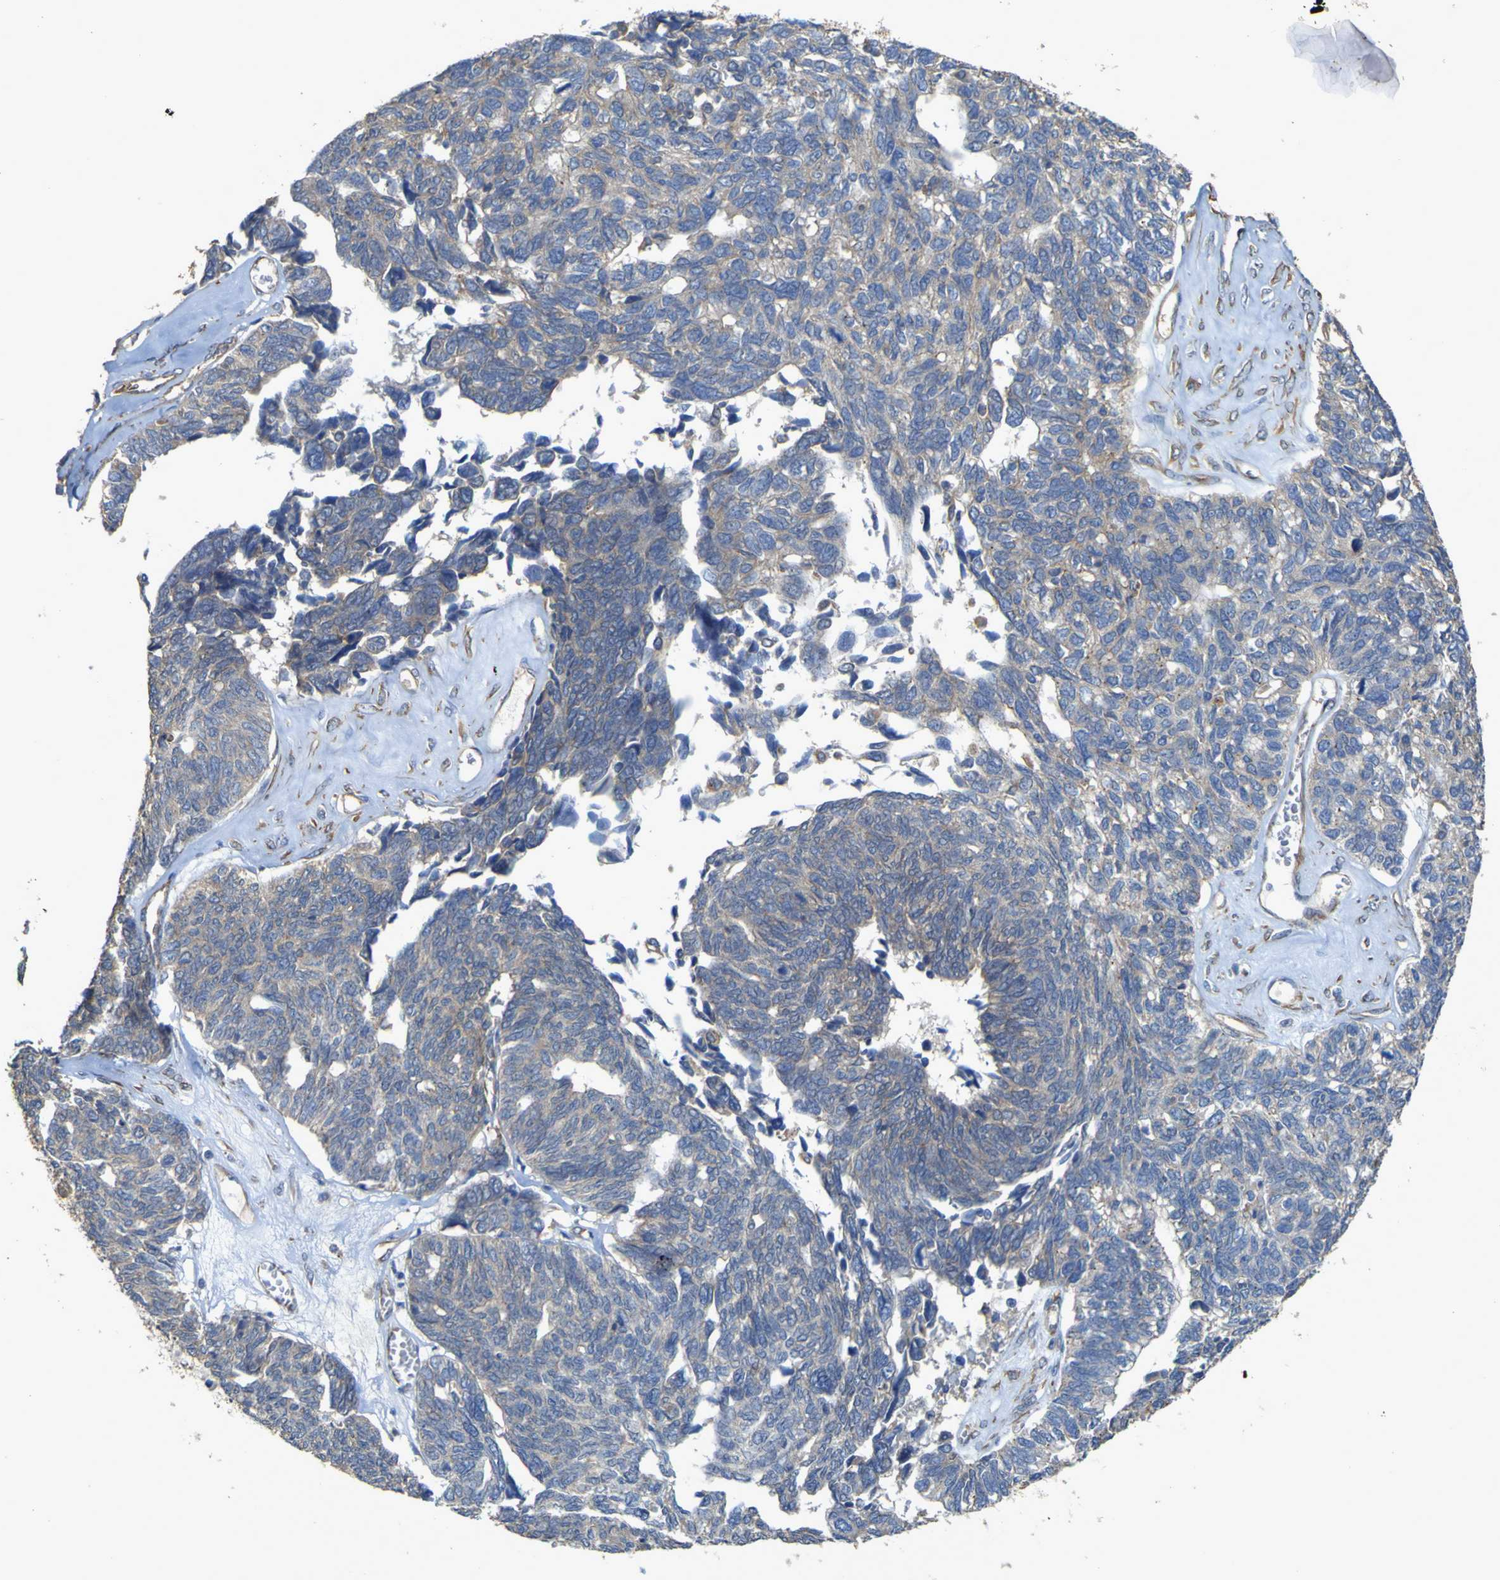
{"staining": {"intensity": "weak", "quantity": ">75%", "location": "cytoplasmic/membranous"}, "tissue": "ovarian cancer", "cell_type": "Tumor cells", "image_type": "cancer", "snomed": [{"axis": "morphology", "description": "Cystadenocarcinoma, serous, NOS"}, {"axis": "topography", "description": "Ovary"}], "caption": "This is a micrograph of IHC staining of ovarian serous cystadenocarcinoma, which shows weak positivity in the cytoplasmic/membranous of tumor cells.", "gene": "TNFSF15", "patient": {"sex": "female", "age": 79}}